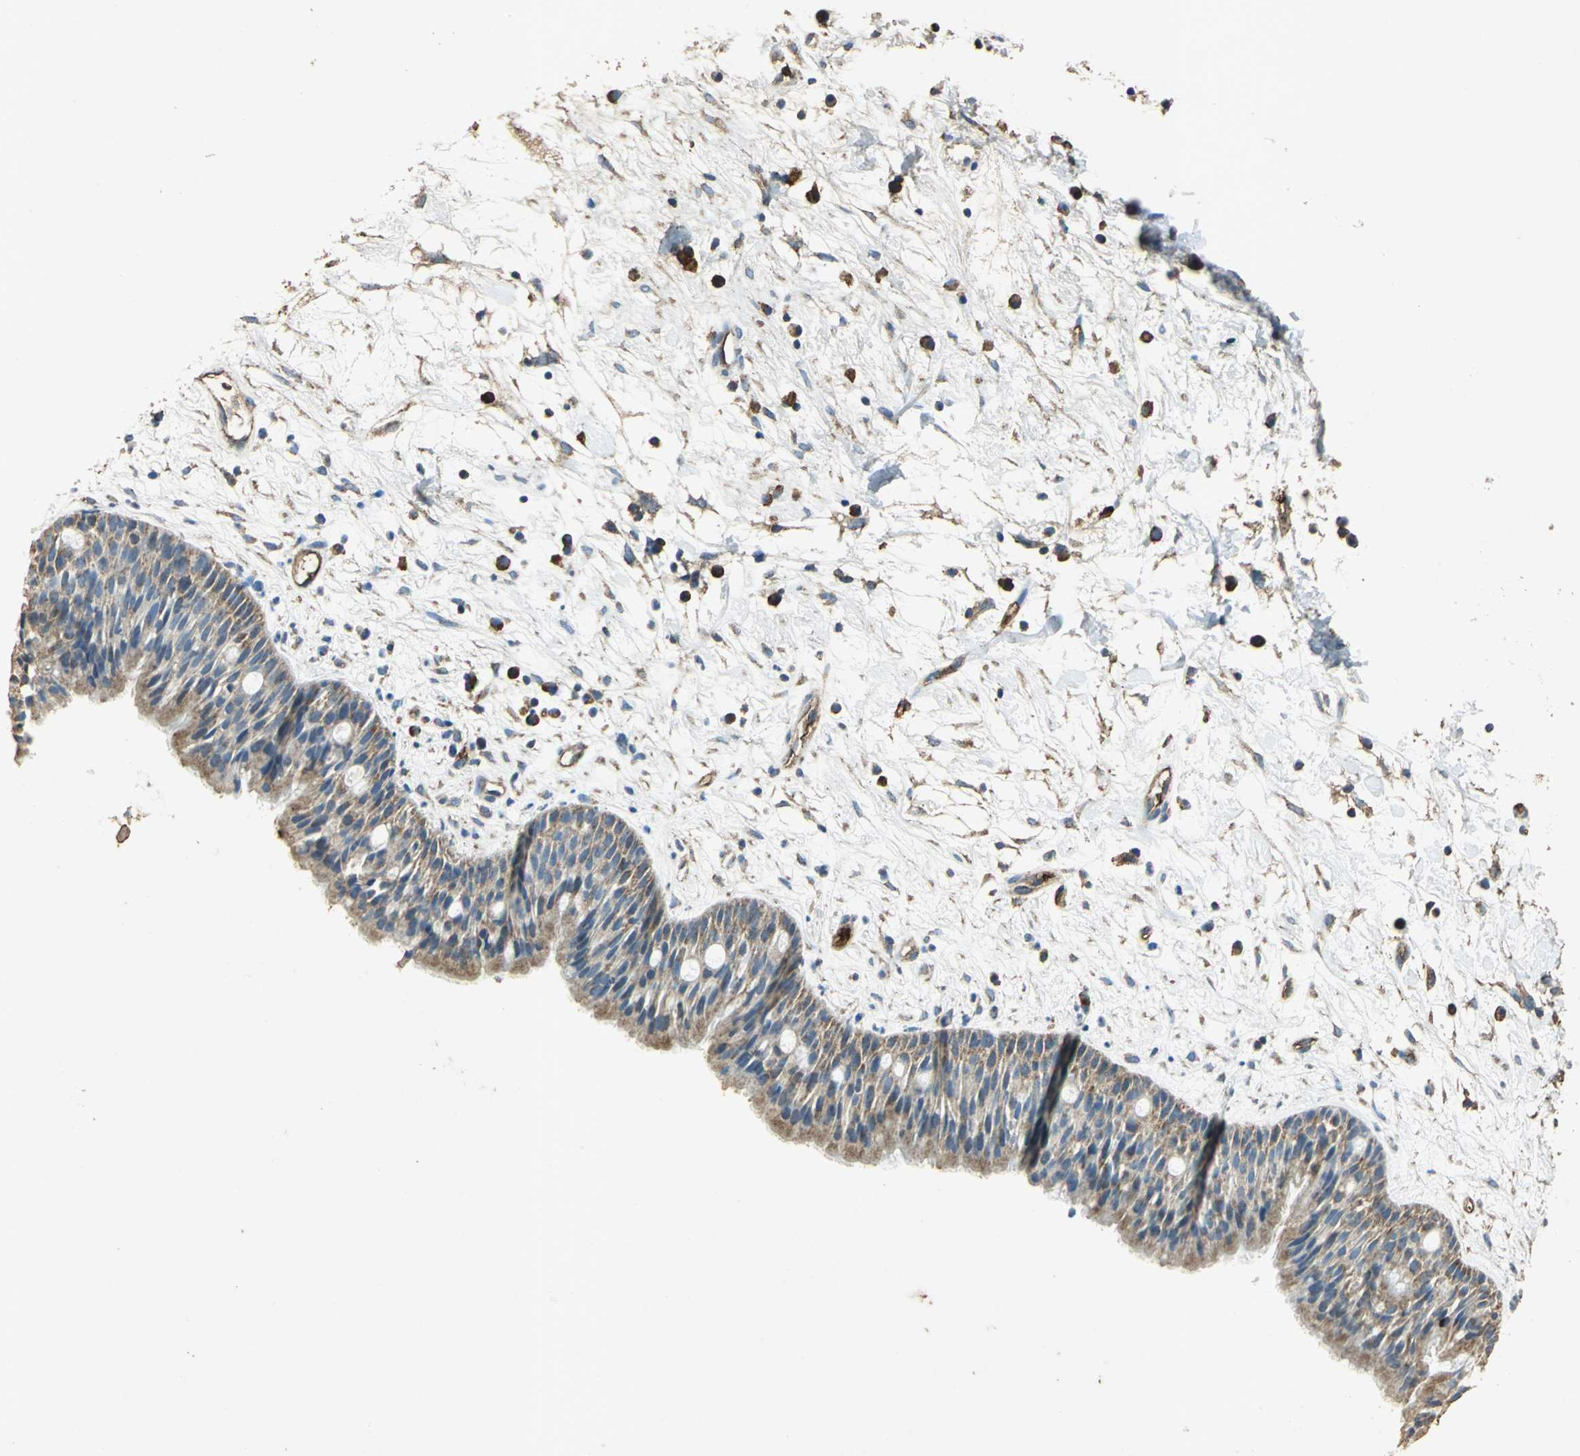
{"staining": {"intensity": "weak", "quantity": ">75%", "location": "cytoplasmic/membranous"}, "tissue": "nasopharynx", "cell_type": "Respiratory epithelial cells", "image_type": "normal", "snomed": [{"axis": "morphology", "description": "Normal tissue, NOS"}, {"axis": "topography", "description": "Nasopharynx"}], "caption": "Protein staining demonstrates weak cytoplasmic/membranous staining in about >75% of respiratory epithelial cells in normal nasopharynx.", "gene": "TRAPPC2", "patient": {"sex": "male", "age": 13}}